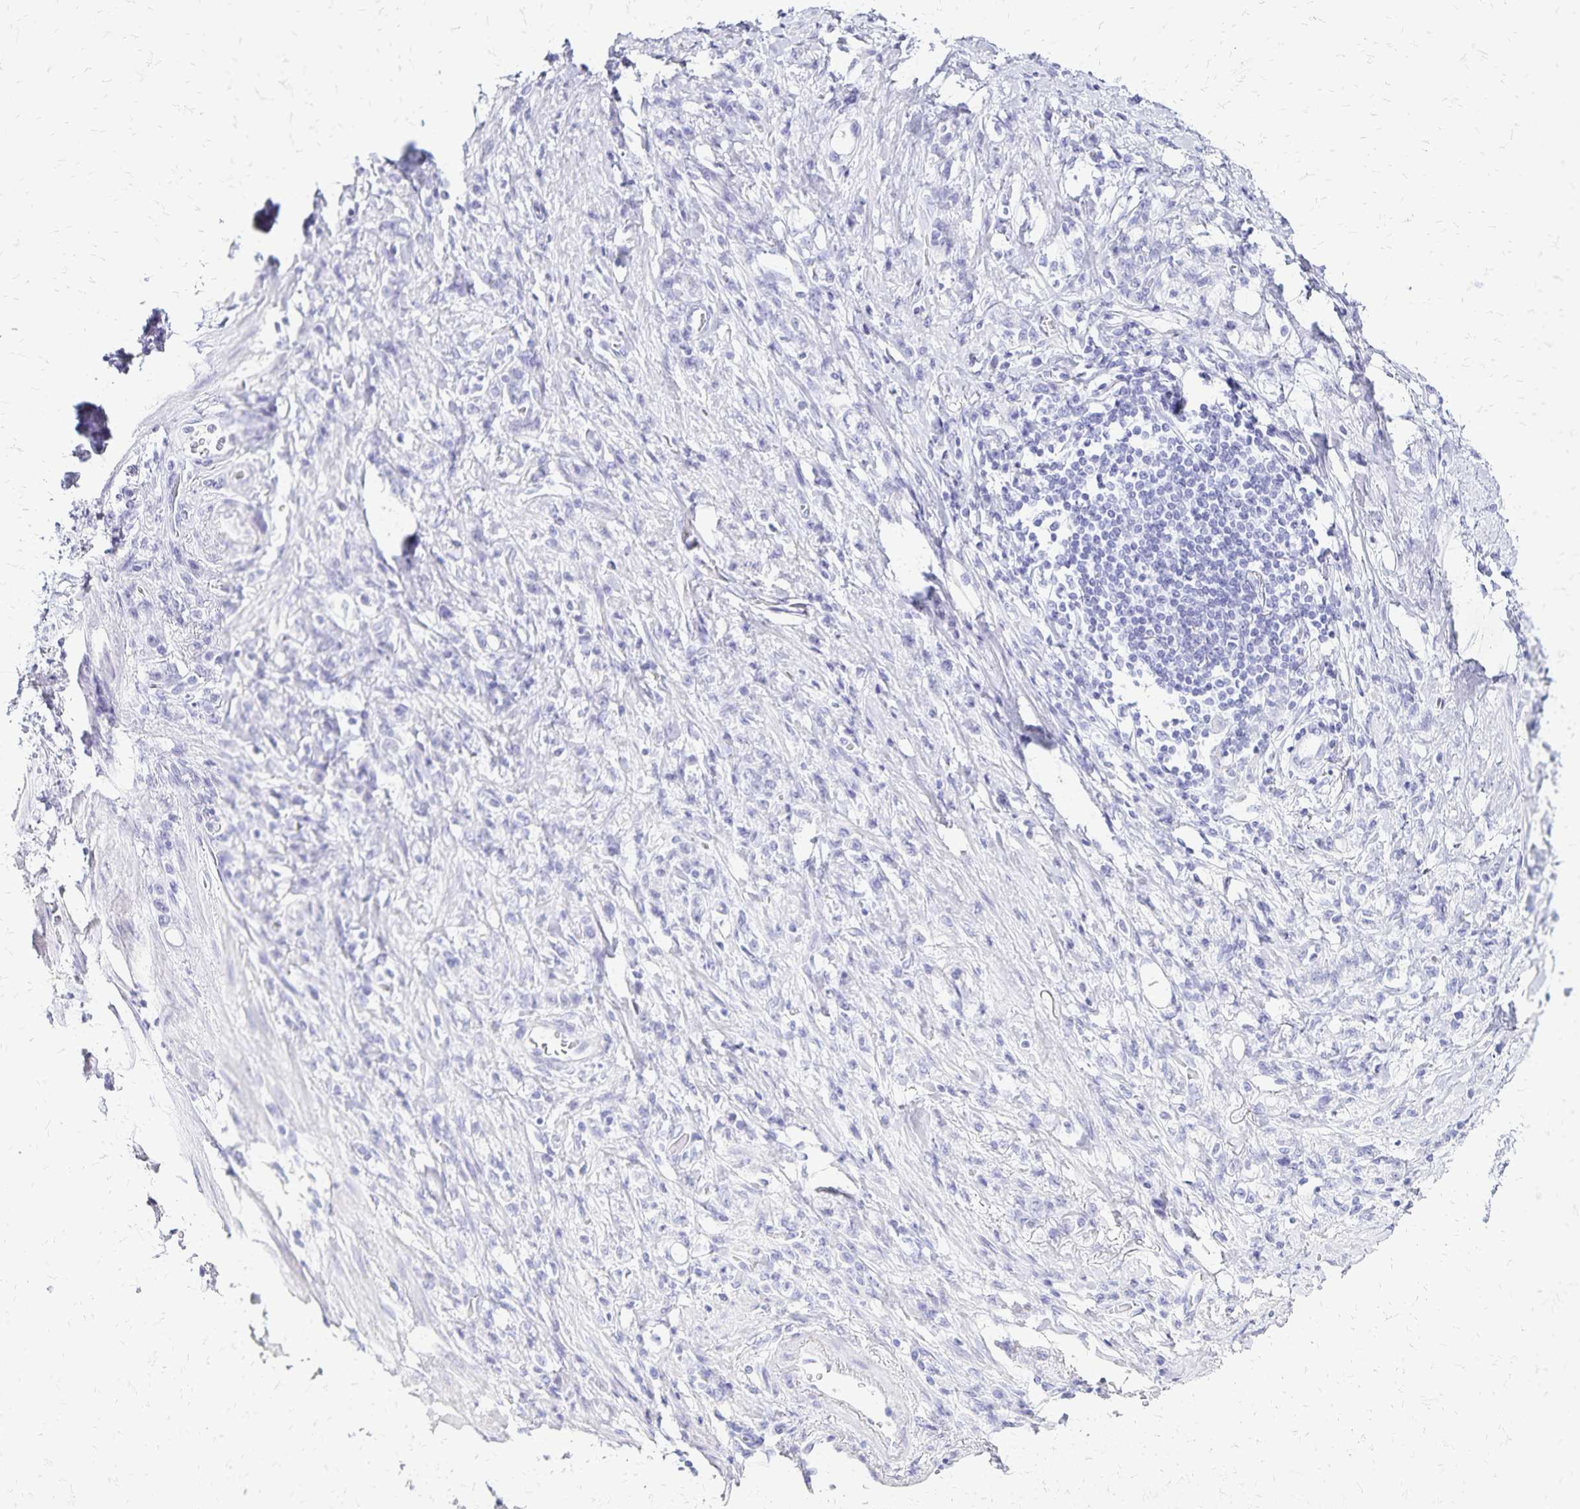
{"staining": {"intensity": "negative", "quantity": "none", "location": "none"}, "tissue": "stomach cancer", "cell_type": "Tumor cells", "image_type": "cancer", "snomed": [{"axis": "morphology", "description": "Adenocarcinoma, NOS"}, {"axis": "topography", "description": "Stomach"}], "caption": "Tumor cells are negative for brown protein staining in stomach cancer (adenocarcinoma).", "gene": "LIN28B", "patient": {"sex": "male", "age": 77}}